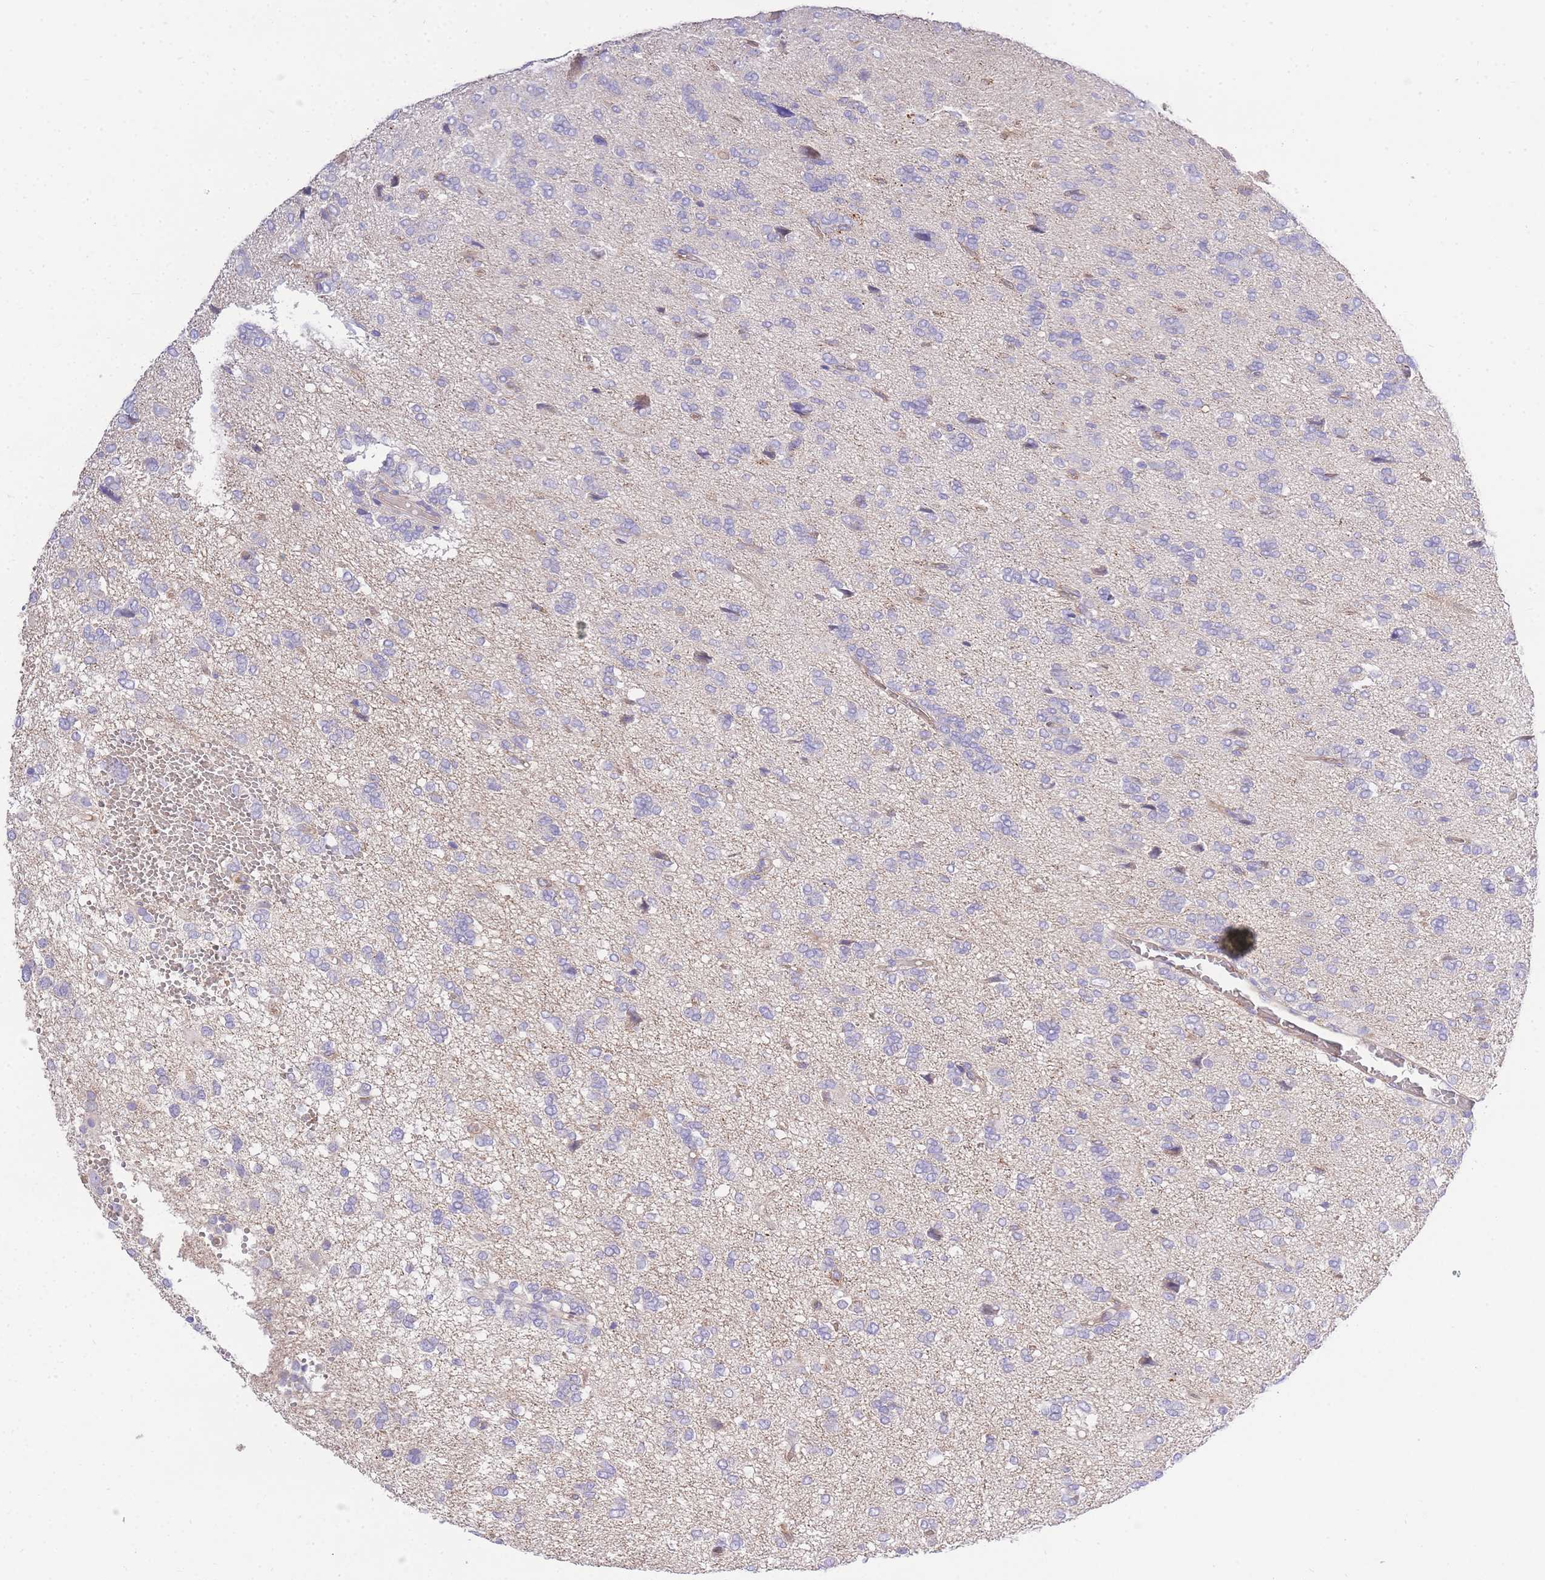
{"staining": {"intensity": "negative", "quantity": "none", "location": "none"}, "tissue": "glioma", "cell_type": "Tumor cells", "image_type": "cancer", "snomed": [{"axis": "morphology", "description": "Glioma, malignant, High grade"}, {"axis": "topography", "description": "Brain"}], "caption": "Immunohistochemical staining of human glioma shows no significant staining in tumor cells.", "gene": "INSYN2B", "patient": {"sex": "female", "age": 59}}